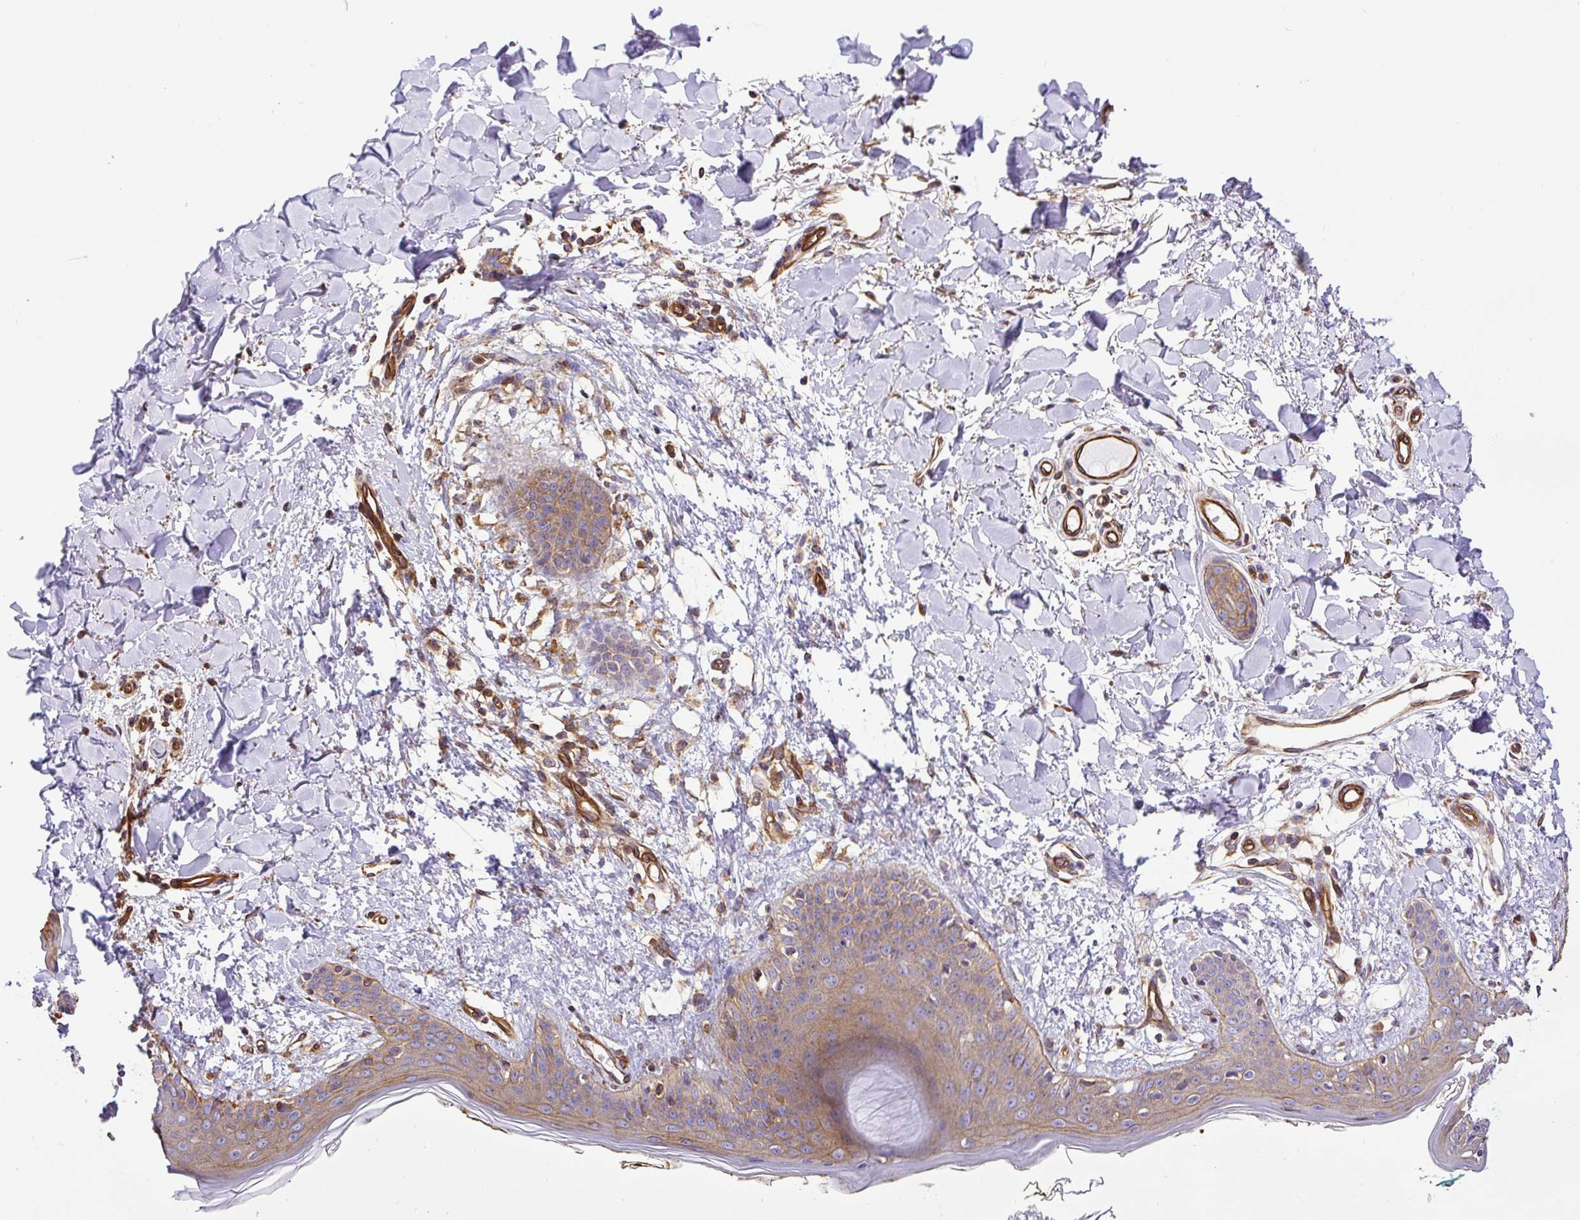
{"staining": {"intensity": "strong", "quantity": ">75%", "location": "cytoplasmic/membranous"}, "tissue": "skin", "cell_type": "Fibroblasts", "image_type": "normal", "snomed": [{"axis": "morphology", "description": "Normal tissue, NOS"}, {"axis": "topography", "description": "Skin"}], "caption": "This micrograph exhibits immunohistochemistry staining of benign human skin, with high strong cytoplasmic/membranous staining in approximately >75% of fibroblasts.", "gene": "DCTN1", "patient": {"sex": "female", "age": 34}}